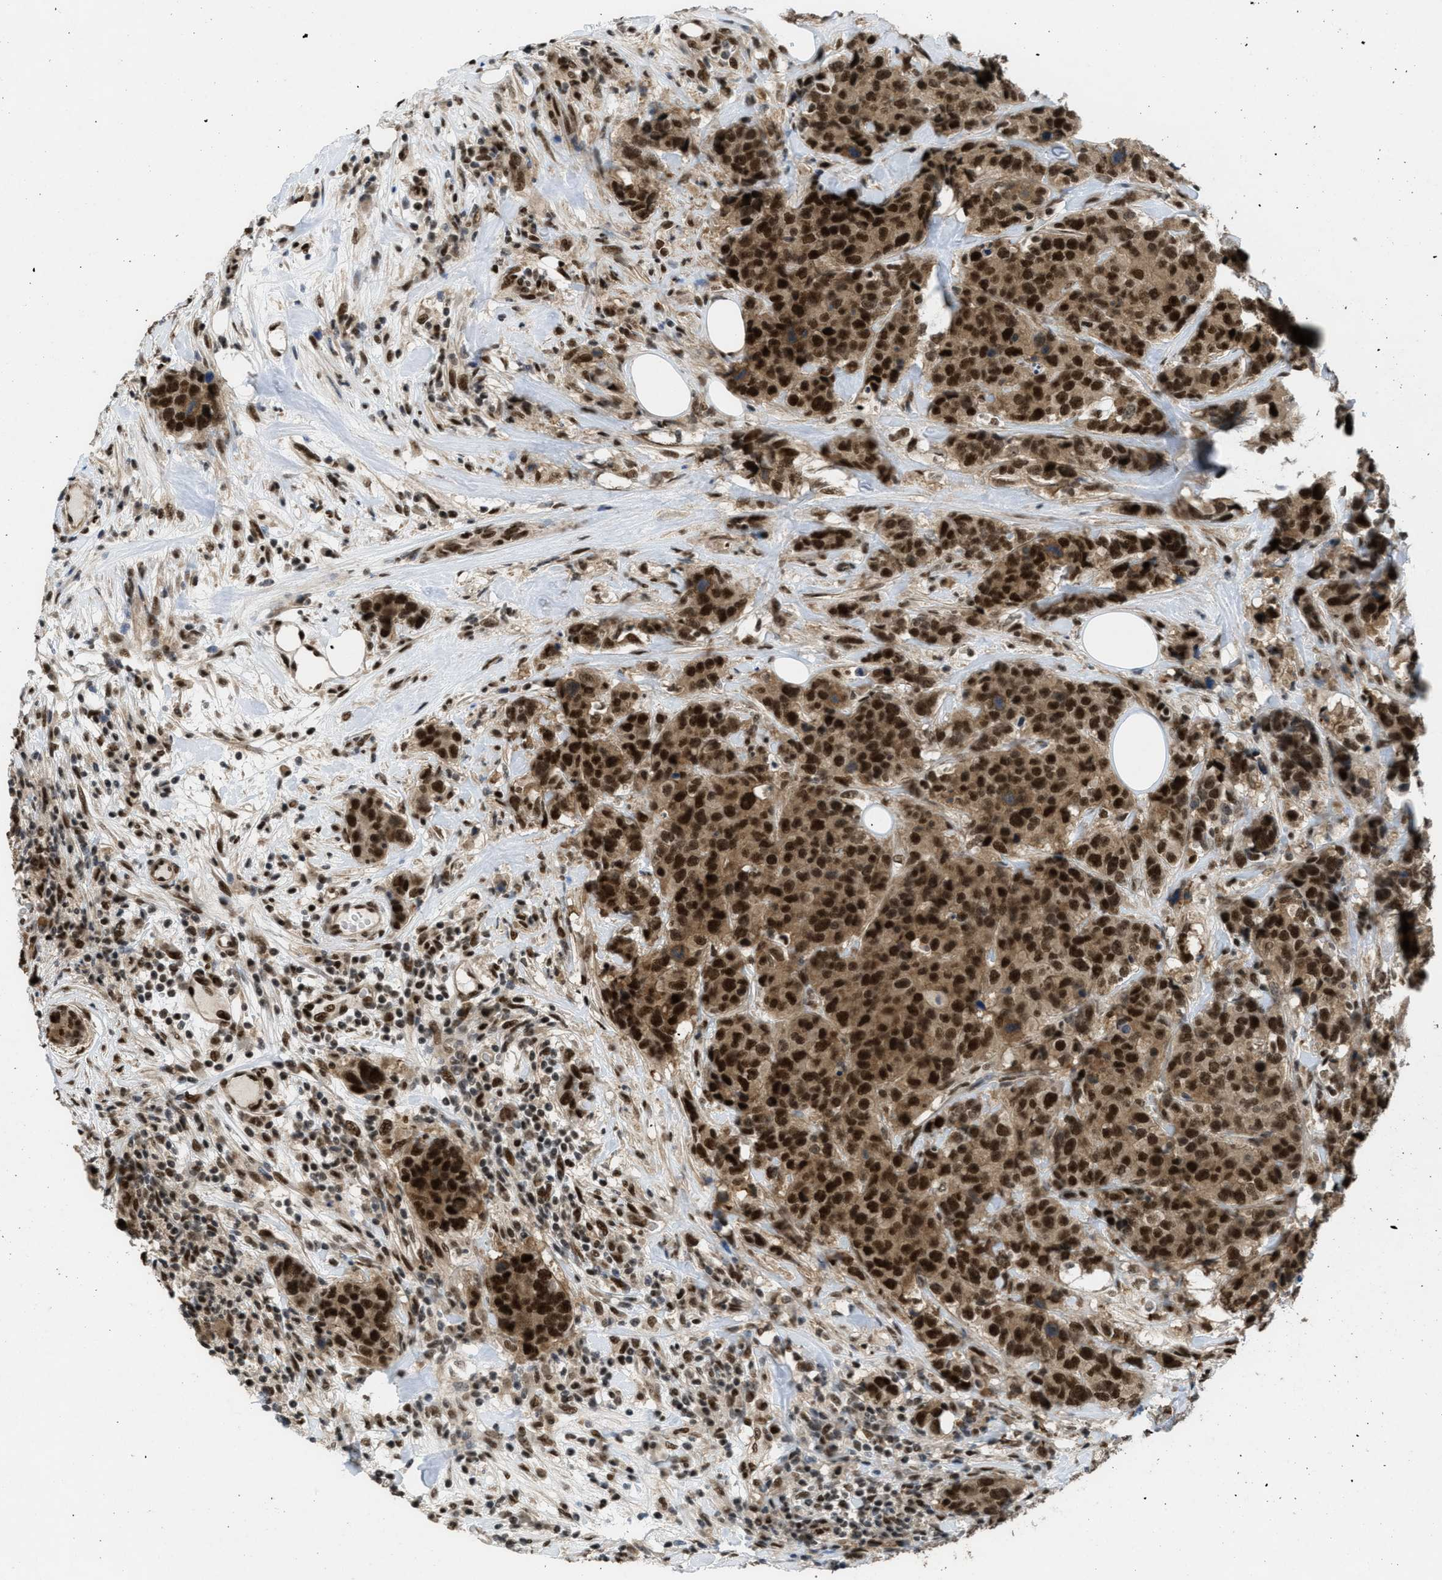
{"staining": {"intensity": "strong", "quantity": ">75%", "location": "cytoplasmic/membranous,nuclear"}, "tissue": "breast cancer", "cell_type": "Tumor cells", "image_type": "cancer", "snomed": [{"axis": "morphology", "description": "Lobular carcinoma"}, {"axis": "topography", "description": "Breast"}], "caption": "A high amount of strong cytoplasmic/membranous and nuclear expression is present in approximately >75% of tumor cells in breast cancer tissue.", "gene": "CDT1", "patient": {"sex": "female", "age": 59}}